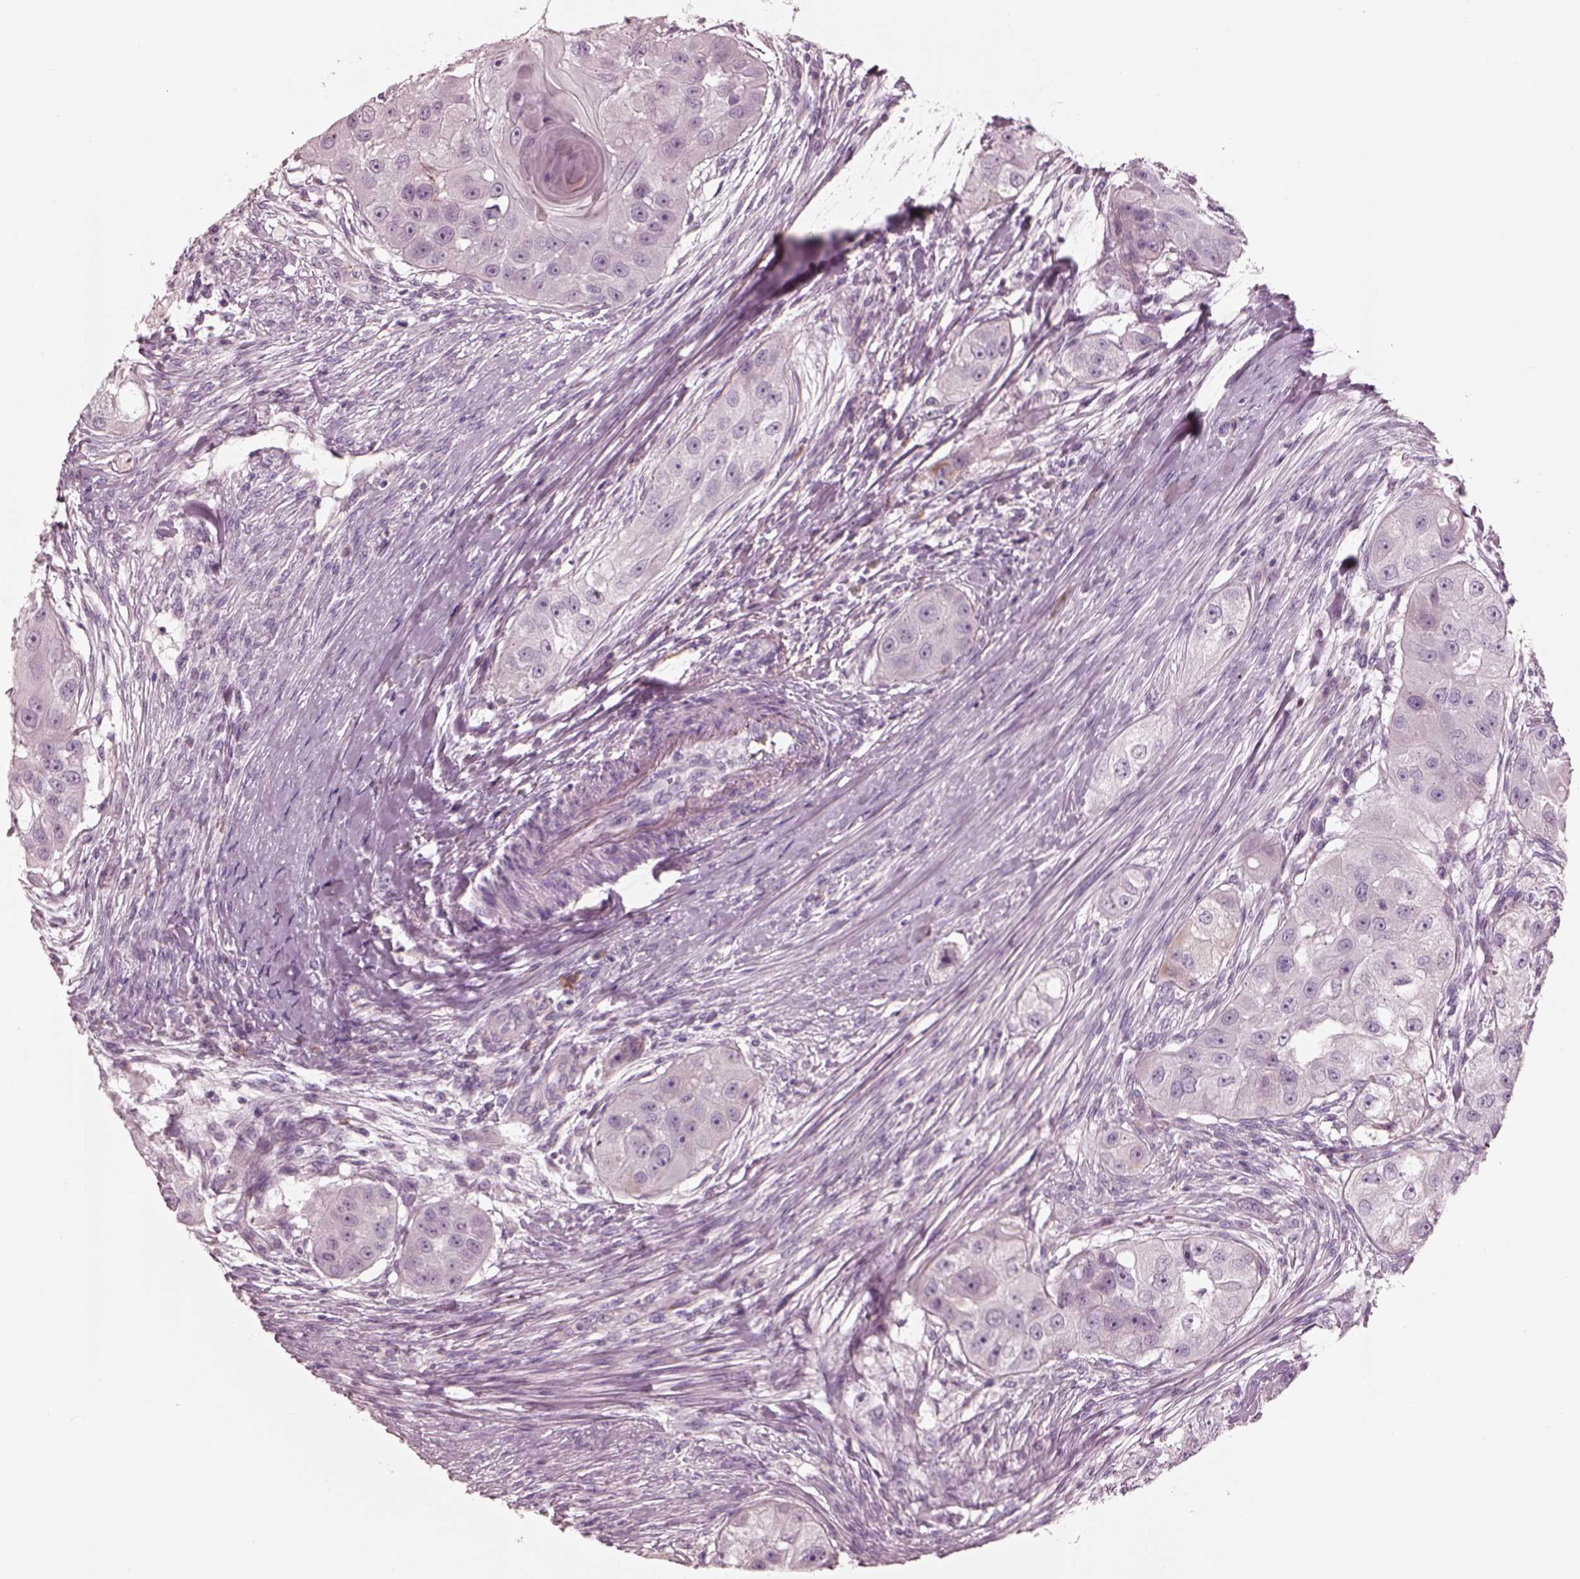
{"staining": {"intensity": "negative", "quantity": "none", "location": "none"}, "tissue": "head and neck cancer", "cell_type": "Tumor cells", "image_type": "cancer", "snomed": [{"axis": "morphology", "description": "Squamous cell carcinoma, NOS"}, {"axis": "topography", "description": "Head-Neck"}], "caption": "Tumor cells are negative for brown protein staining in head and neck squamous cell carcinoma.", "gene": "CADM2", "patient": {"sex": "male", "age": 51}}